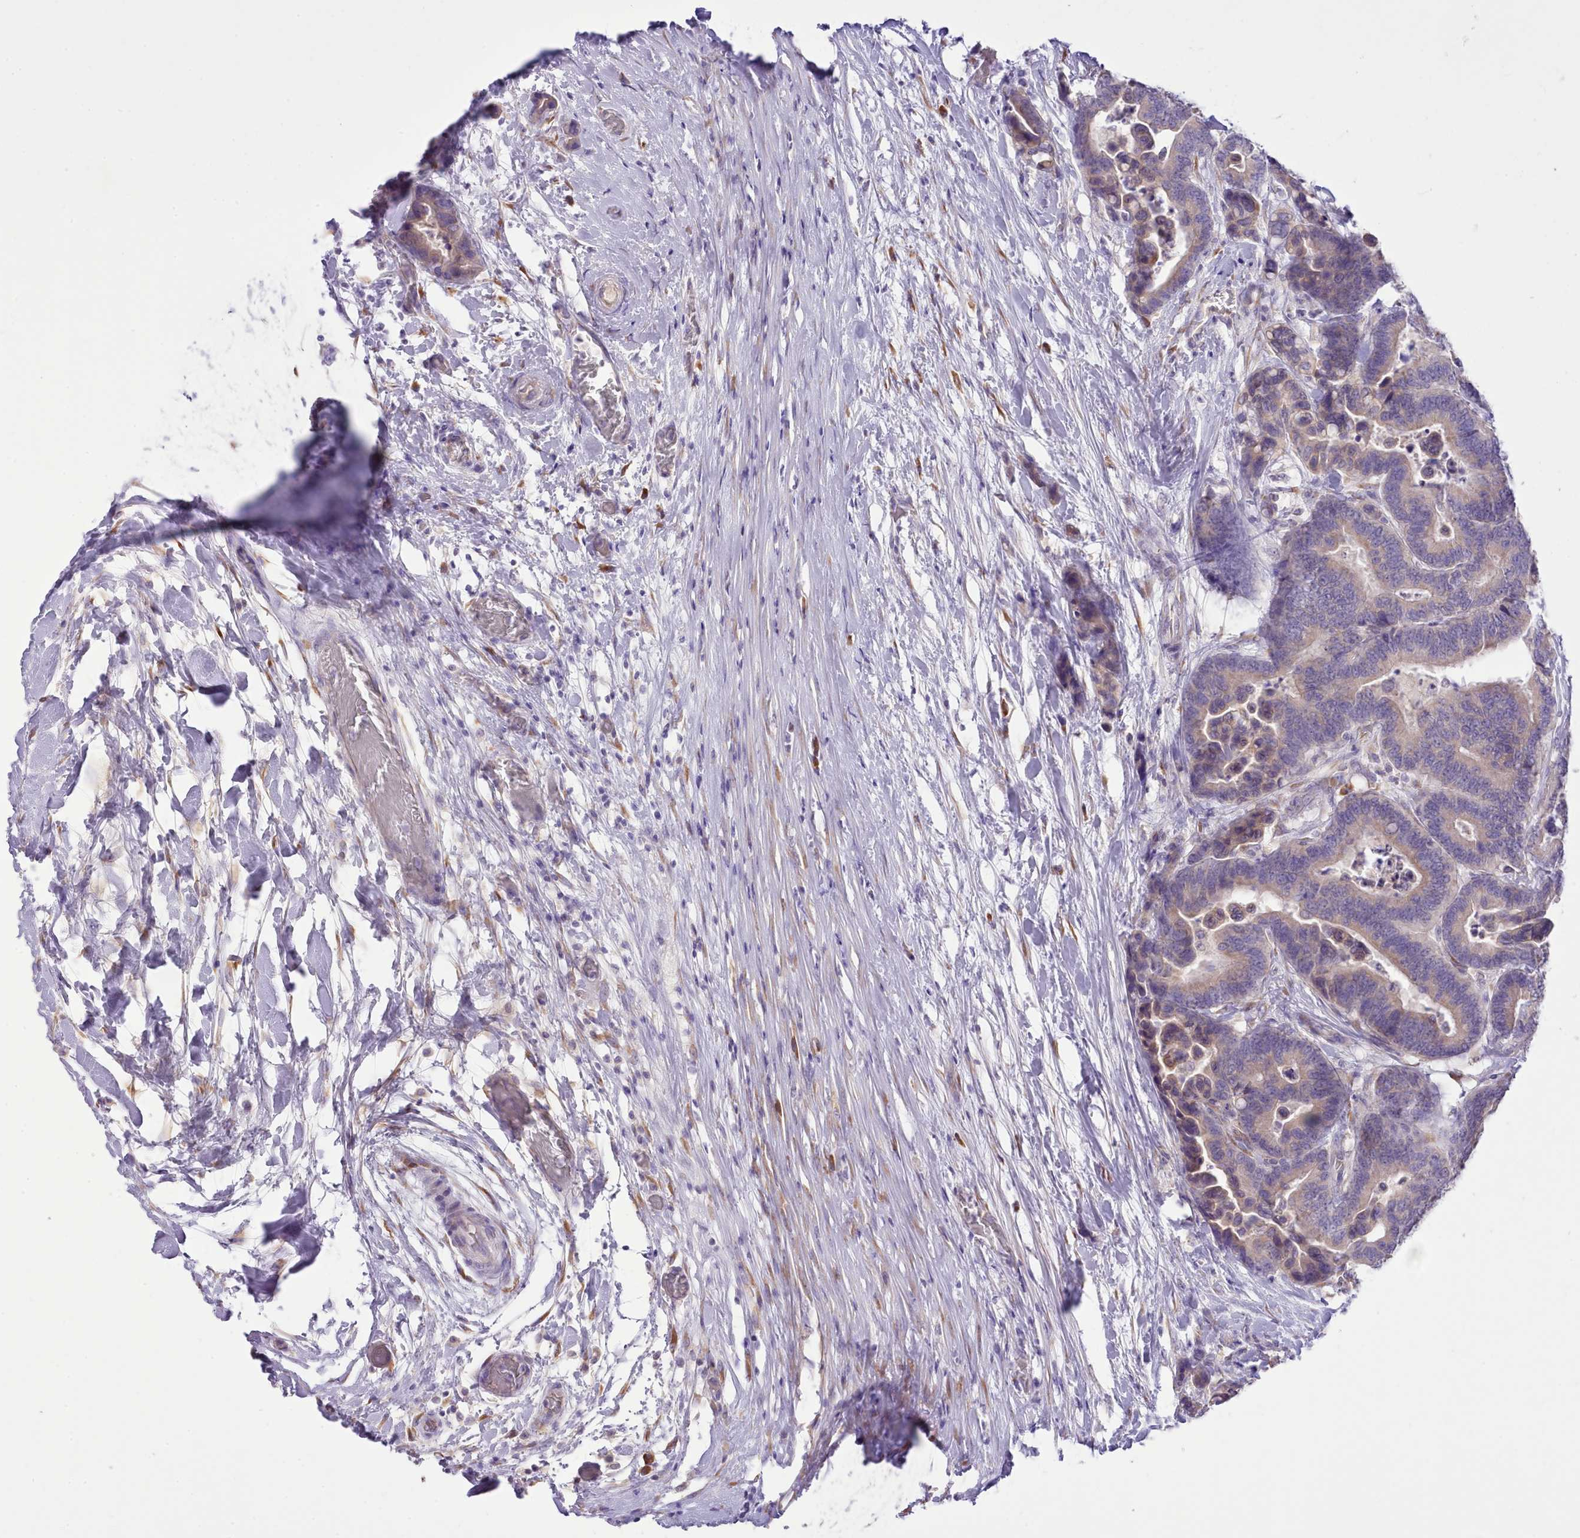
{"staining": {"intensity": "weak", "quantity": "25%-75%", "location": "cytoplasmic/membranous"}, "tissue": "colorectal cancer", "cell_type": "Tumor cells", "image_type": "cancer", "snomed": [{"axis": "morphology", "description": "Adenocarcinoma, NOS"}, {"axis": "topography", "description": "Colon"}], "caption": "Immunohistochemistry staining of colorectal adenocarcinoma, which displays low levels of weak cytoplasmic/membranous expression in approximately 25%-75% of tumor cells indicating weak cytoplasmic/membranous protein staining. The staining was performed using DAB (brown) for protein detection and nuclei were counterstained in hematoxylin (blue).", "gene": "CCL1", "patient": {"sex": "male", "age": 82}}